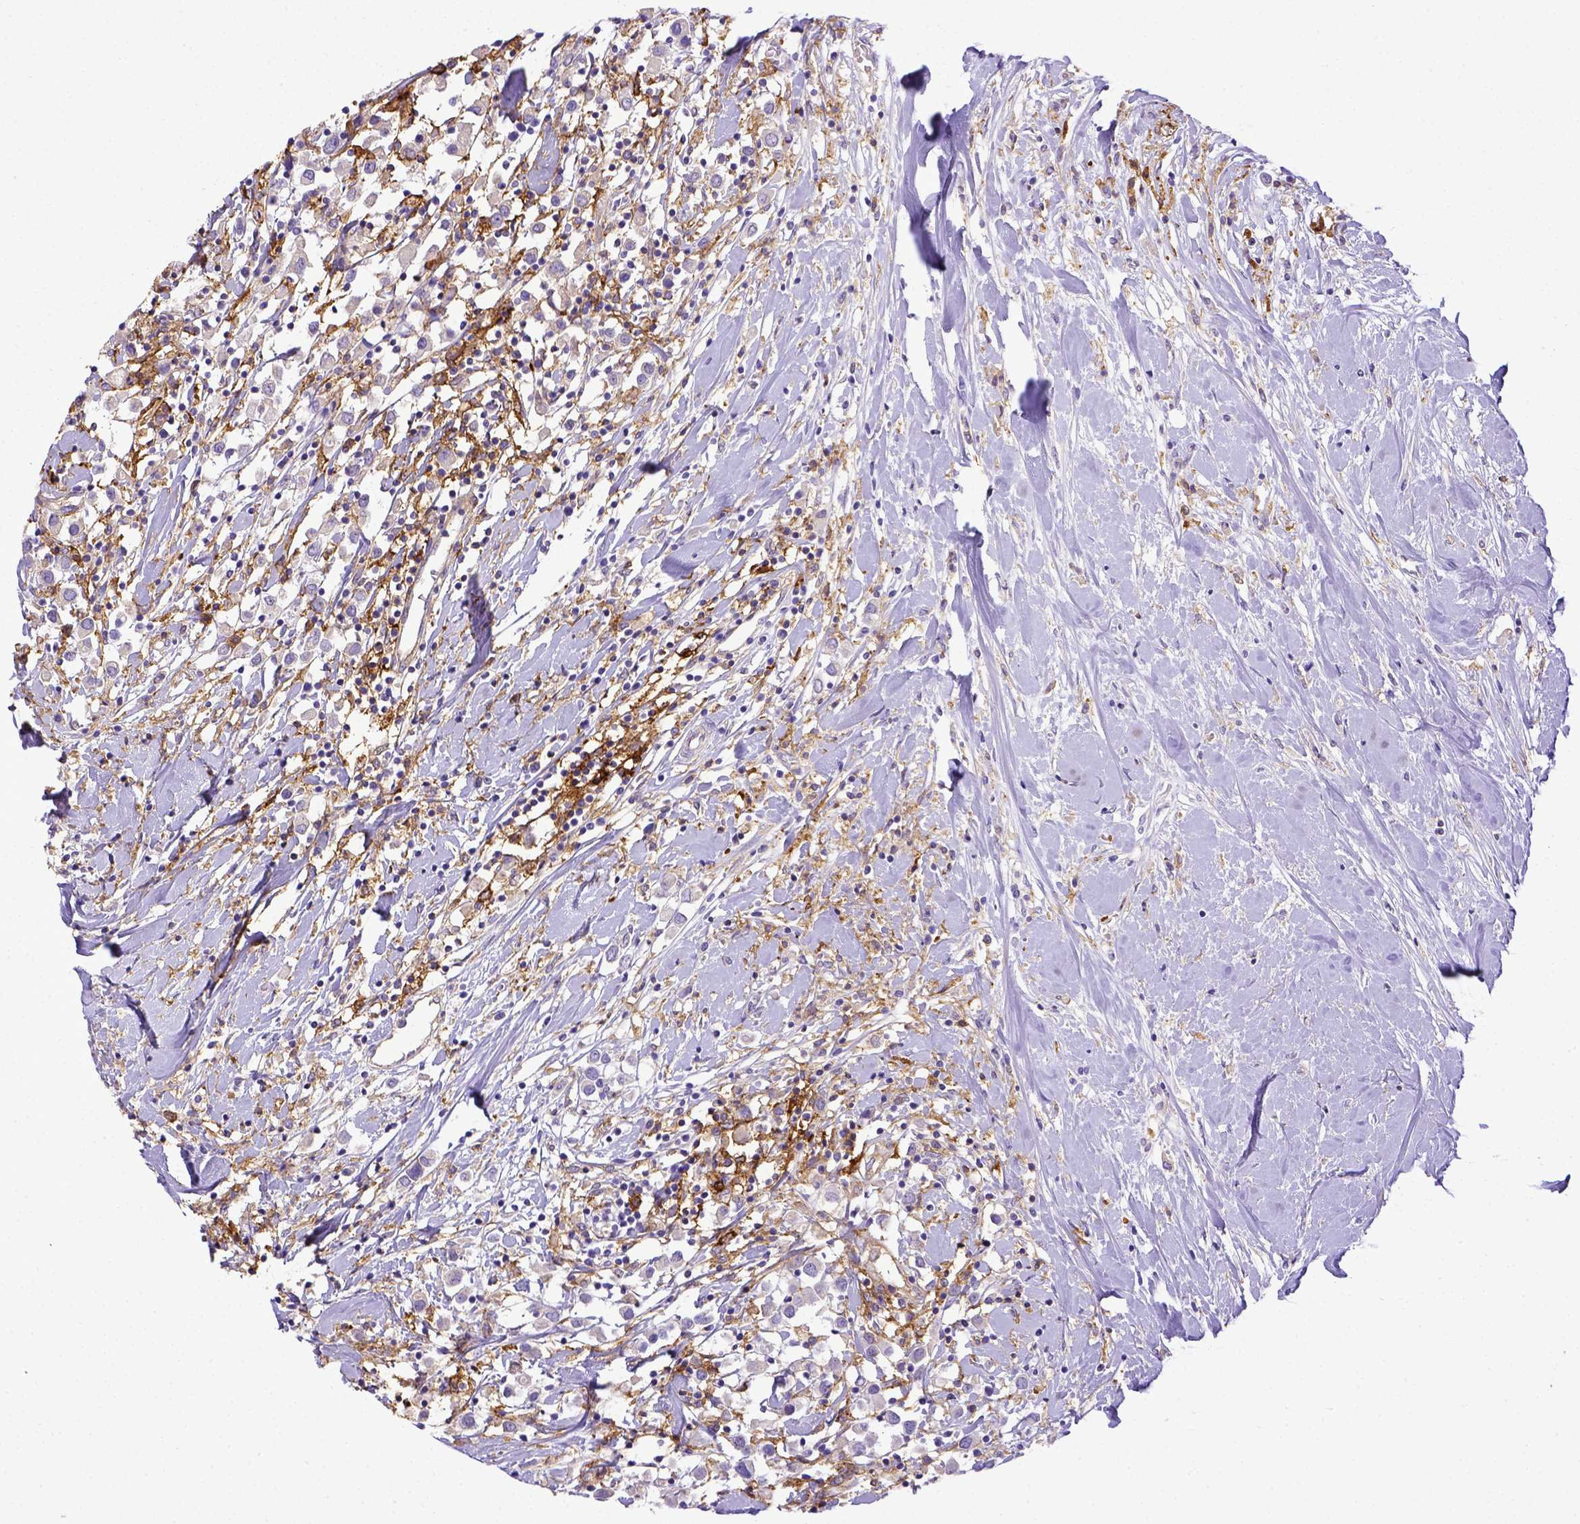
{"staining": {"intensity": "negative", "quantity": "none", "location": "none"}, "tissue": "breast cancer", "cell_type": "Tumor cells", "image_type": "cancer", "snomed": [{"axis": "morphology", "description": "Duct carcinoma"}, {"axis": "topography", "description": "Breast"}], "caption": "Tumor cells are negative for protein expression in human infiltrating ductal carcinoma (breast).", "gene": "CD40", "patient": {"sex": "female", "age": 61}}